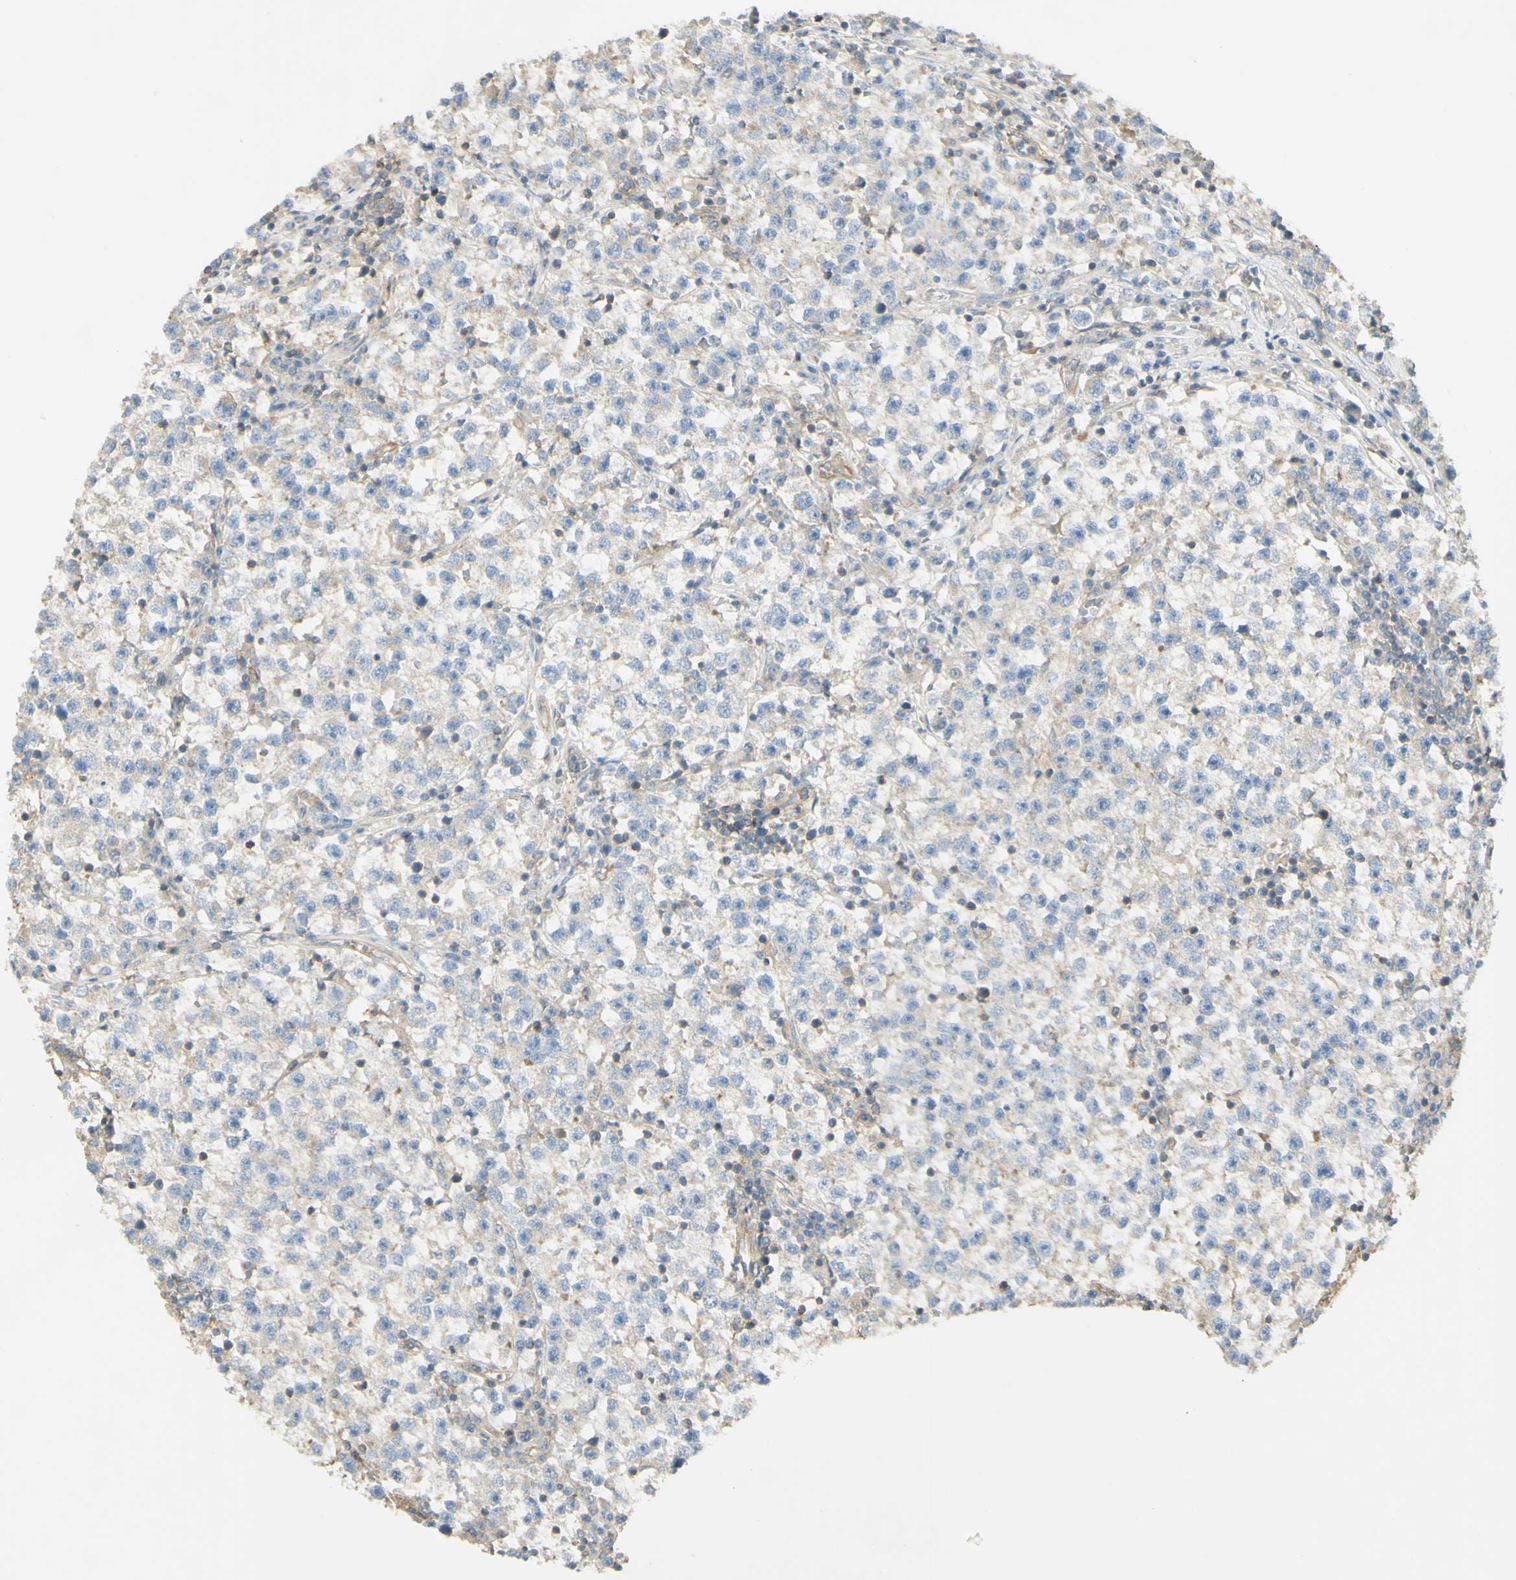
{"staining": {"intensity": "weak", "quantity": "25%-75%", "location": "cytoplasmic/membranous"}, "tissue": "testis cancer", "cell_type": "Tumor cells", "image_type": "cancer", "snomed": [{"axis": "morphology", "description": "Seminoma, NOS"}, {"axis": "topography", "description": "Testis"}], "caption": "IHC (DAB (3,3'-diaminobenzidine)) staining of human testis cancer (seminoma) exhibits weak cytoplasmic/membranous protein positivity in approximately 25%-75% of tumor cells. Nuclei are stained in blue.", "gene": "IKBKG", "patient": {"sex": "male", "age": 22}}